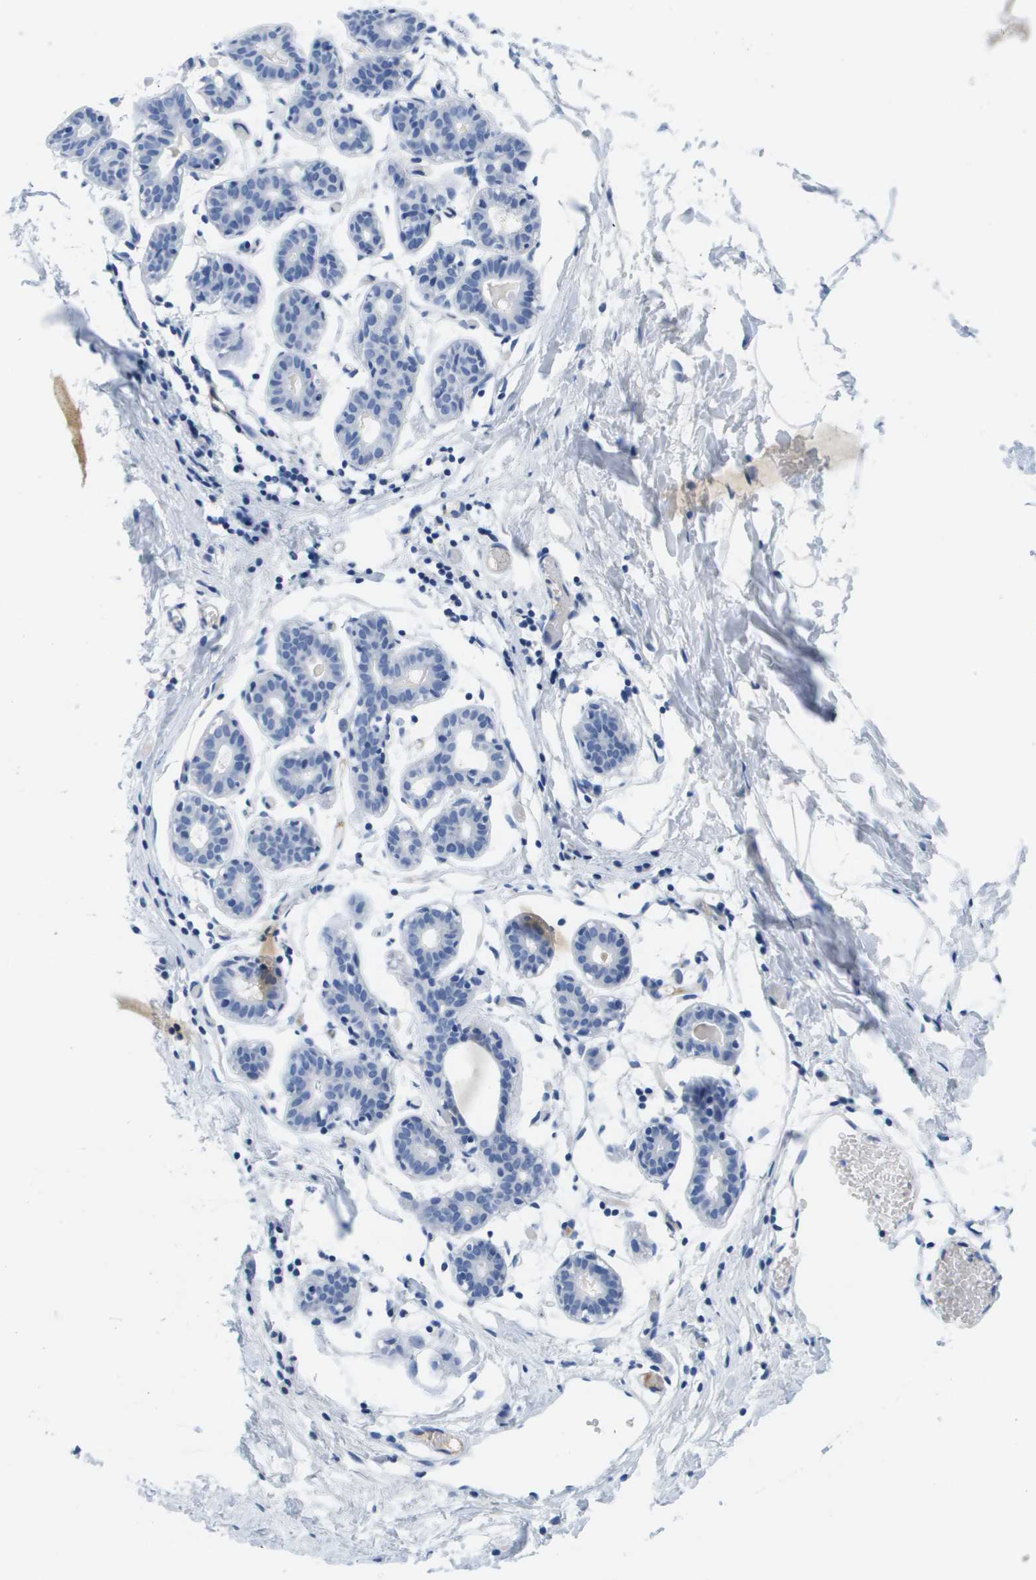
{"staining": {"intensity": "negative", "quantity": "none", "location": "none"}, "tissue": "breast", "cell_type": "Adipocytes", "image_type": "normal", "snomed": [{"axis": "morphology", "description": "Normal tissue, NOS"}, {"axis": "topography", "description": "Breast"}], "caption": "The photomicrograph exhibits no staining of adipocytes in normal breast.", "gene": "APOA1", "patient": {"sex": "female", "age": 45}}